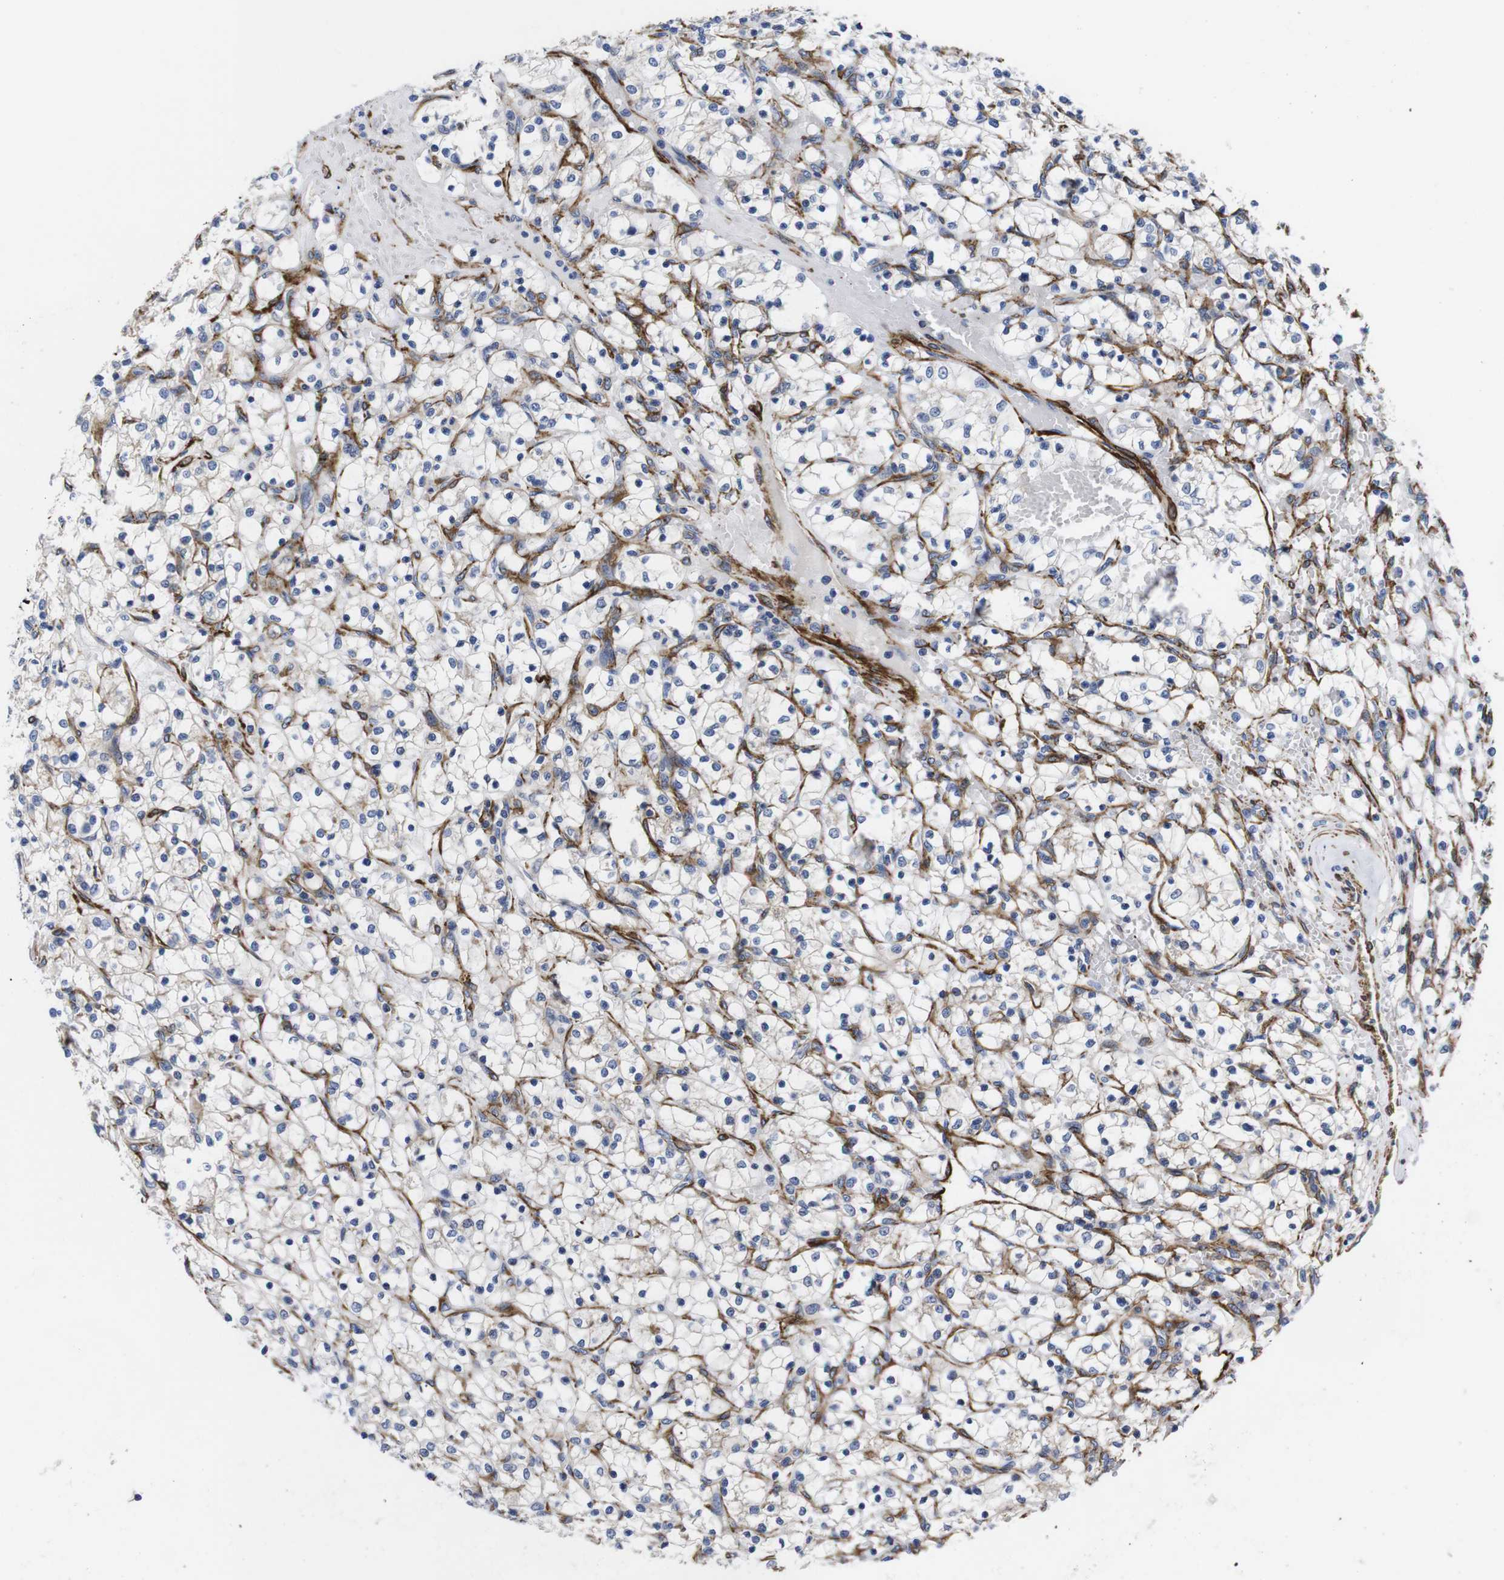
{"staining": {"intensity": "weak", "quantity": "<25%", "location": "cytoplasmic/membranous"}, "tissue": "renal cancer", "cell_type": "Tumor cells", "image_type": "cancer", "snomed": [{"axis": "morphology", "description": "Adenocarcinoma, NOS"}, {"axis": "topography", "description": "Kidney"}], "caption": "There is no significant staining in tumor cells of renal cancer.", "gene": "WNT10A", "patient": {"sex": "female", "age": 69}}